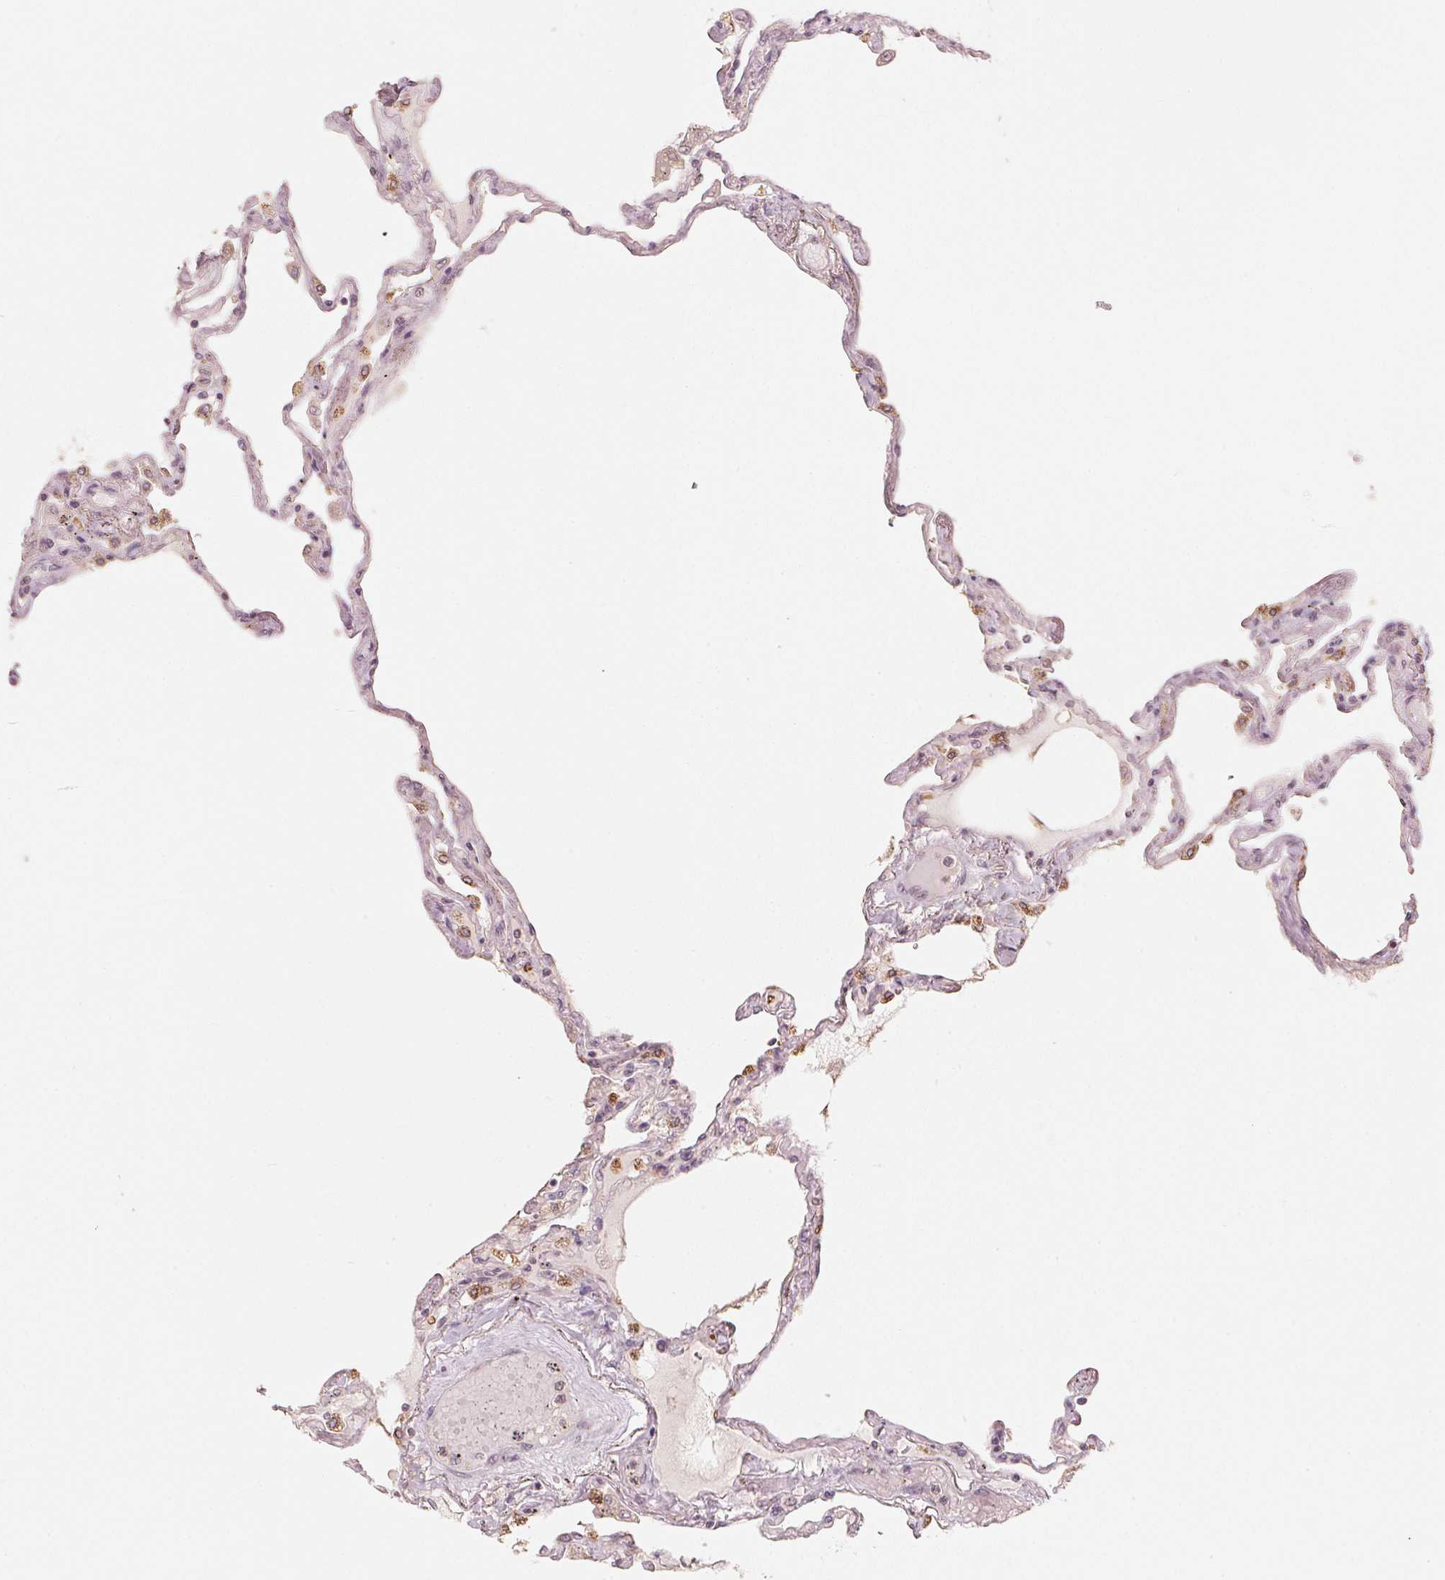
{"staining": {"intensity": "moderate", "quantity": "25%-75%", "location": "cytoplasmic/membranous,nuclear"}, "tissue": "lung", "cell_type": "Alveolar cells", "image_type": "normal", "snomed": [{"axis": "morphology", "description": "Normal tissue, NOS"}, {"axis": "morphology", "description": "Adenocarcinoma, NOS"}, {"axis": "topography", "description": "Cartilage tissue"}, {"axis": "topography", "description": "Lung"}], "caption": "IHC histopathology image of unremarkable lung: lung stained using immunohistochemistry demonstrates medium levels of moderate protein expression localized specifically in the cytoplasmic/membranous,nuclear of alveolar cells, appearing as a cytoplasmic/membranous,nuclear brown color.", "gene": "C2orf73", "patient": {"sex": "female", "age": 67}}